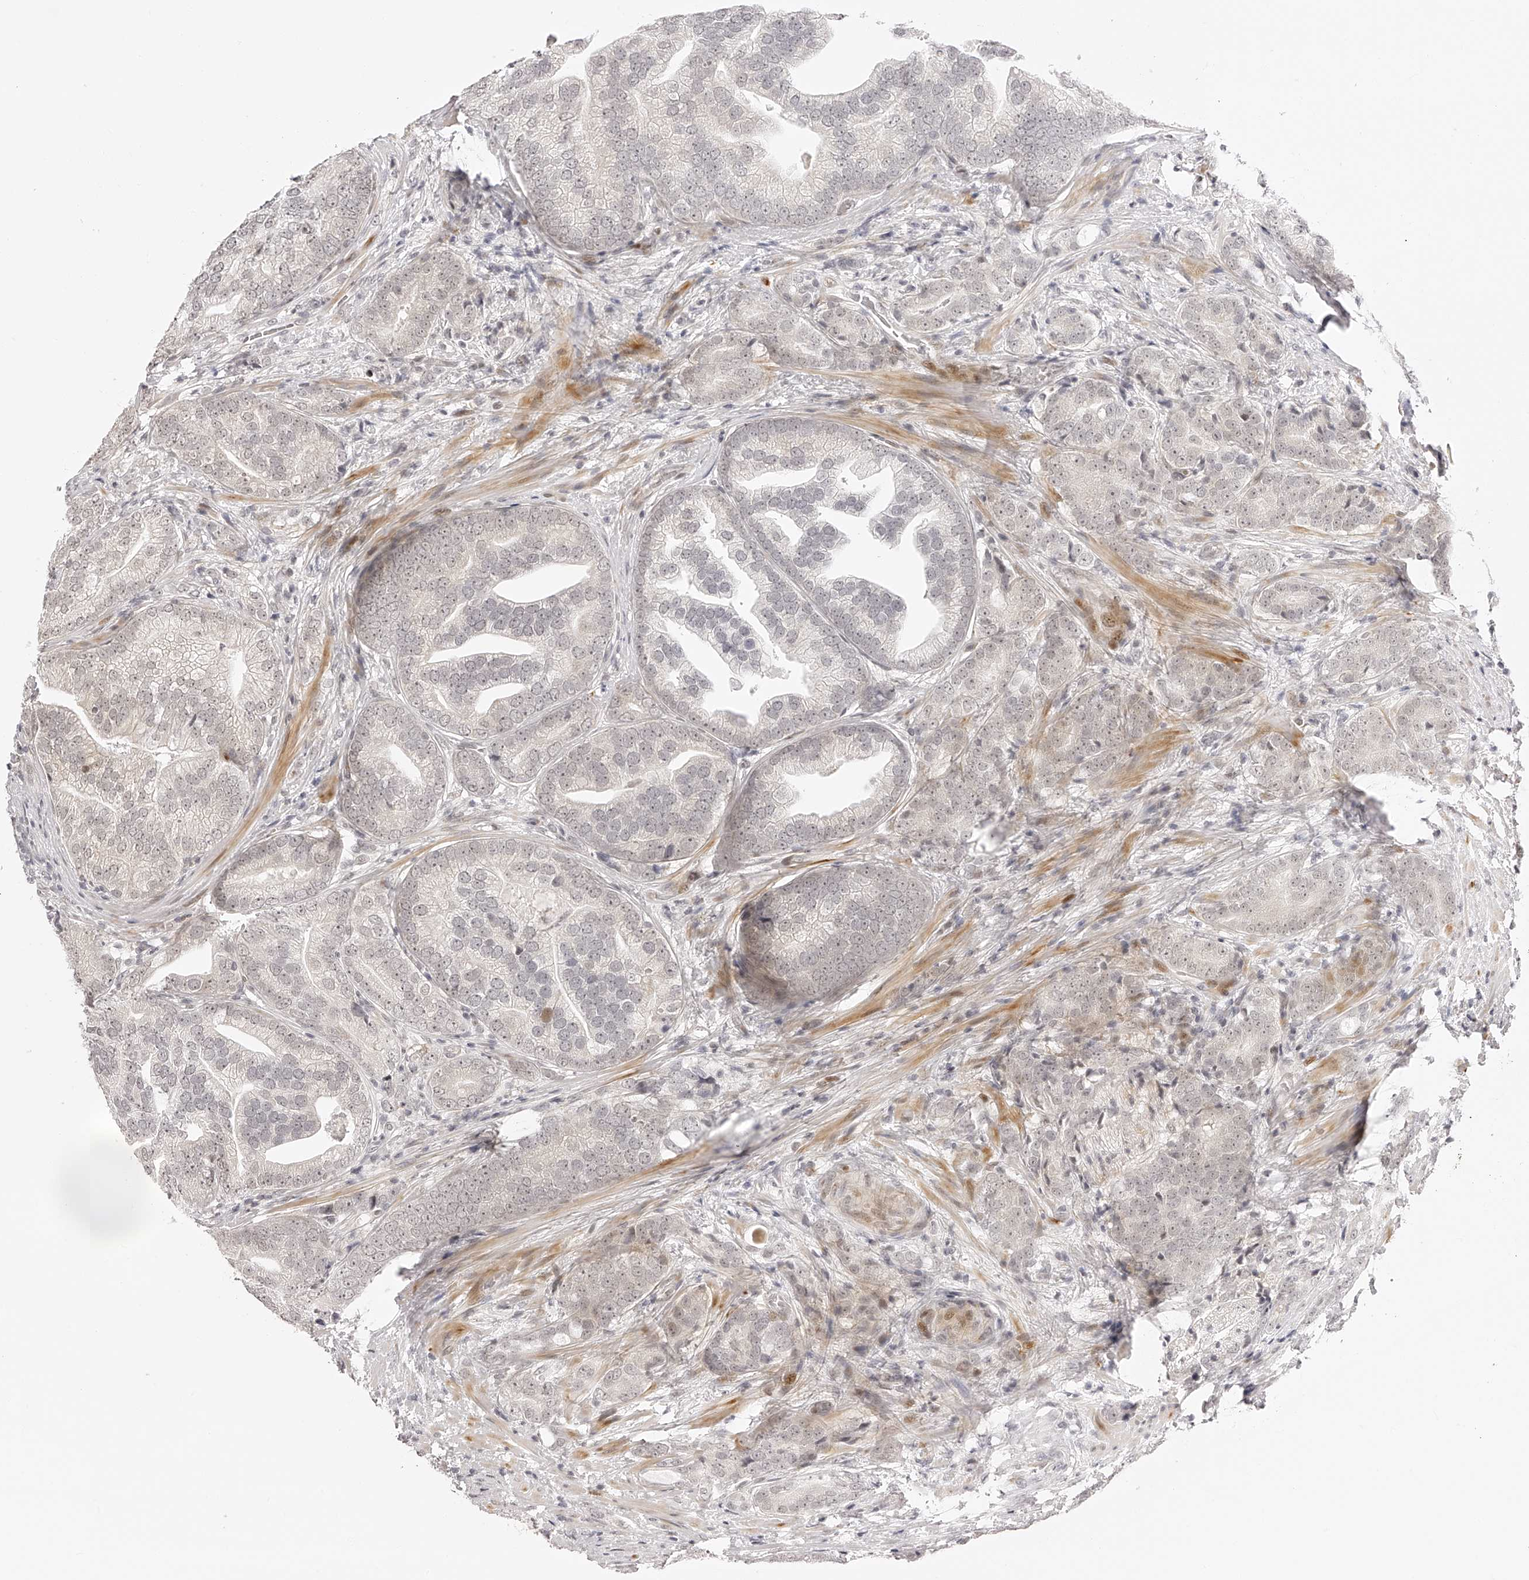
{"staining": {"intensity": "weak", "quantity": "<25%", "location": "nuclear"}, "tissue": "prostate cancer", "cell_type": "Tumor cells", "image_type": "cancer", "snomed": [{"axis": "morphology", "description": "Adenocarcinoma, High grade"}, {"axis": "topography", "description": "Prostate"}], "caption": "The immunohistochemistry (IHC) micrograph has no significant positivity in tumor cells of prostate cancer tissue.", "gene": "PLEKHG1", "patient": {"sex": "male", "age": 57}}